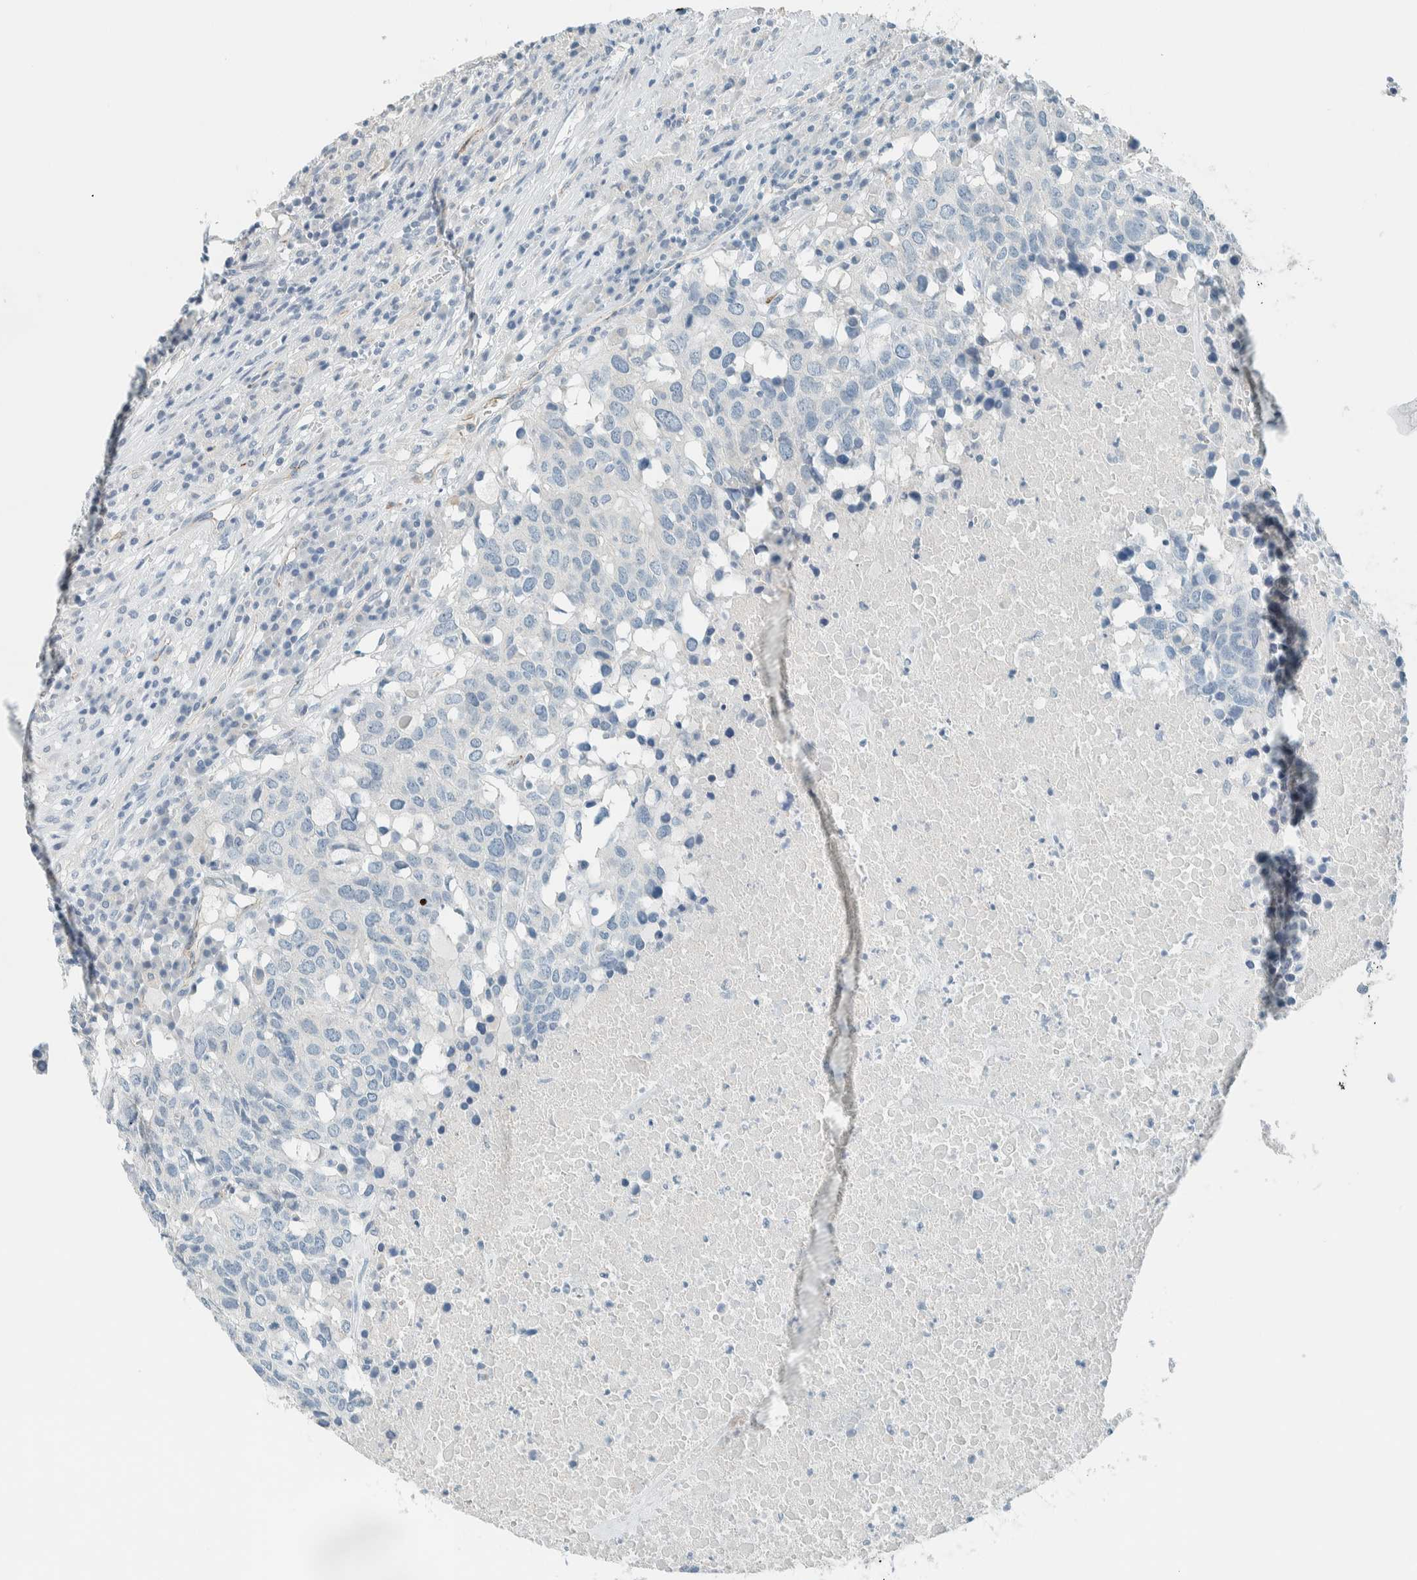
{"staining": {"intensity": "negative", "quantity": "none", "location": "none"}, "tissue": "head and neck cancer", "cell_type": "Tumor cells", "image_type": "cancer", "snomed": [{"axis": "morphology", "description": "Squamous cell carcinoma, NOS"}, {"axis": "topography", "description": "Head-Neck"}], "caption": "Head and neck cancer (squamous cell carcinoma) was stained to show a protein in brown. There is no significant positivity in tumor cells.", "gene": "SLFN12", "patient": {"sex": "male", "age": 66}}